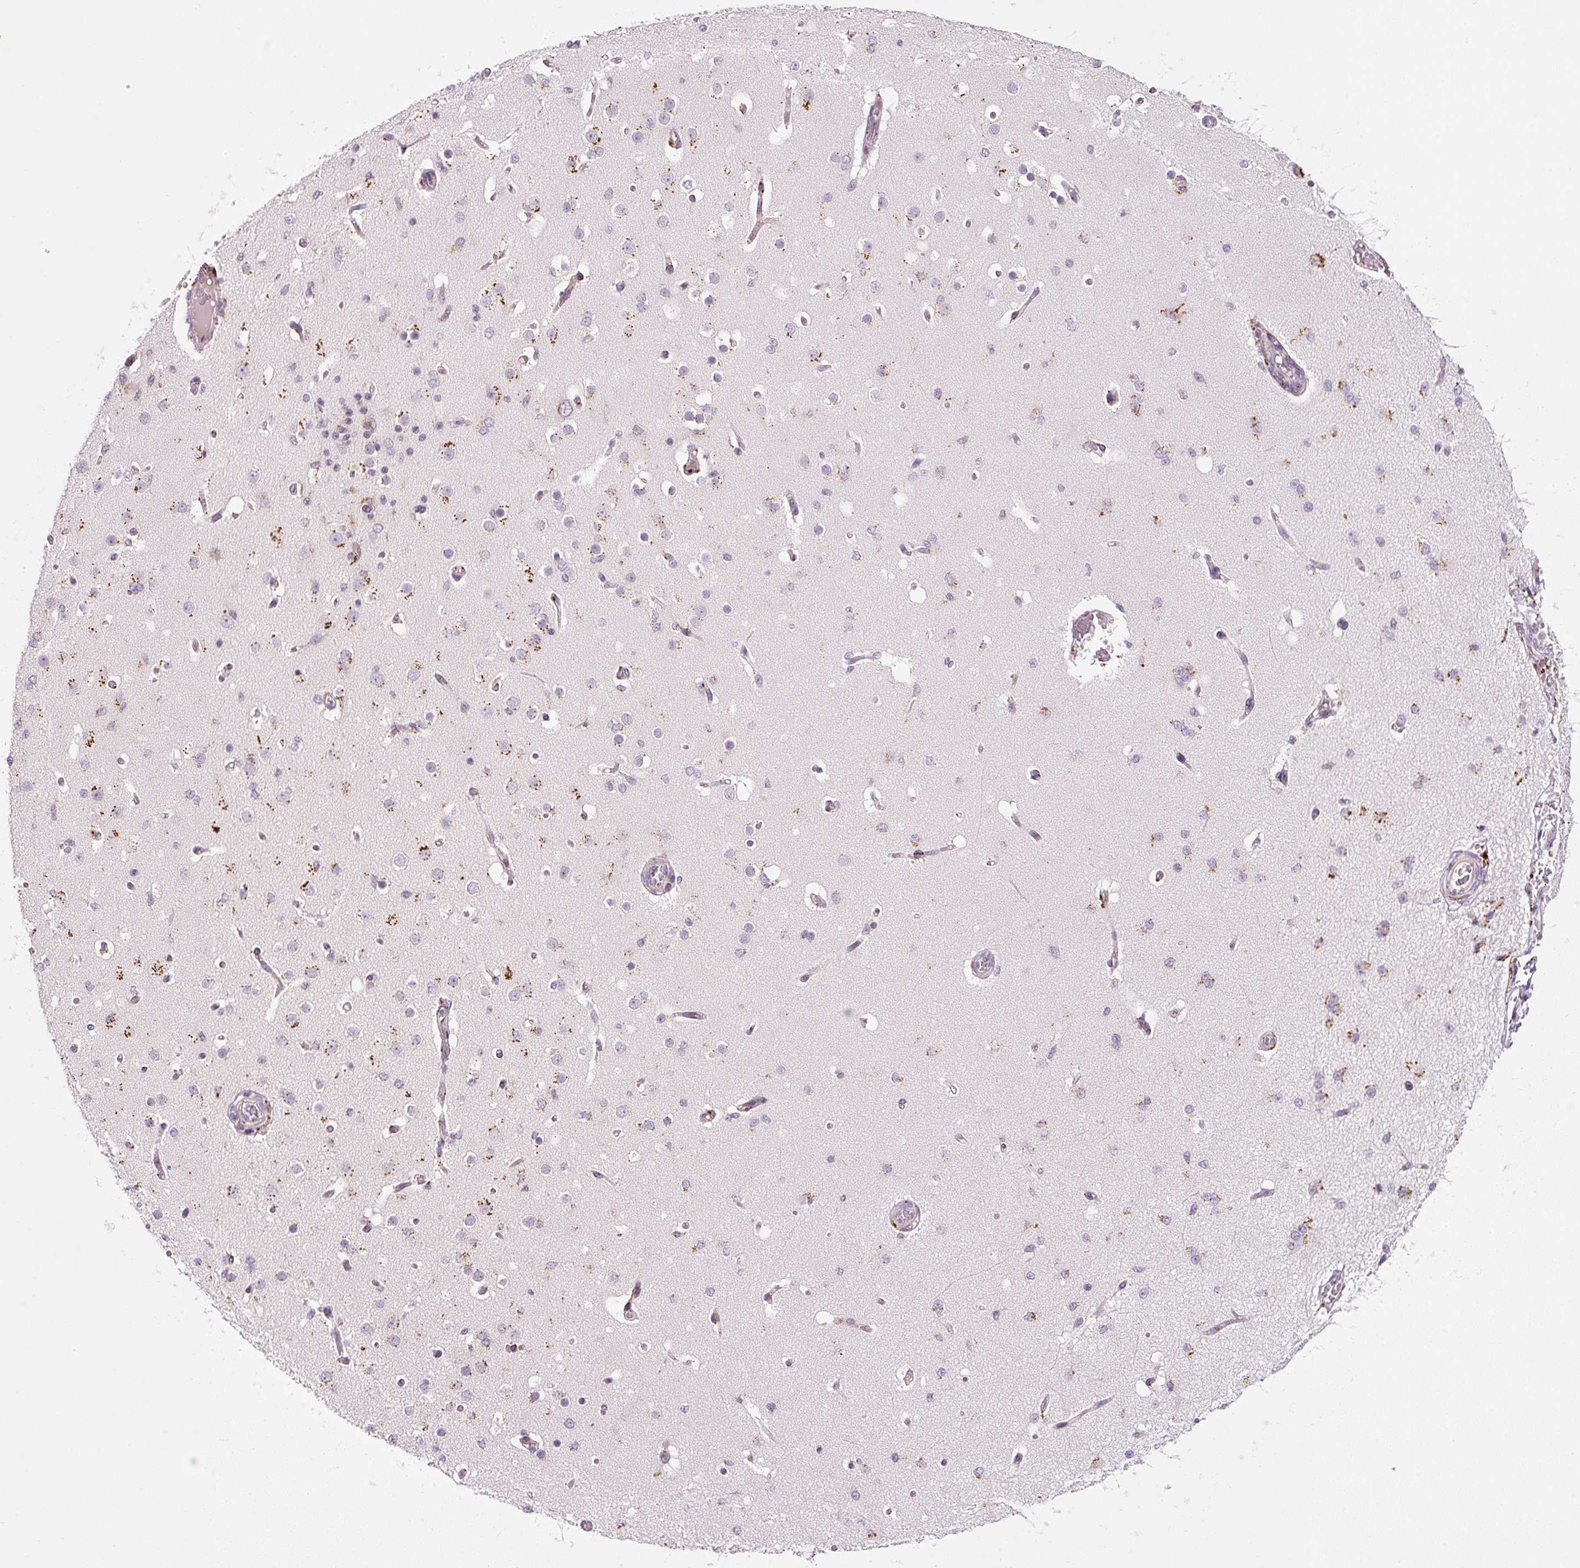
{"staining": {"intensity": "negative", "quantity": "none", "location": "none"}, "tissue": "cerebral cortex", "cell_type": "Endothelial cells", "image_type": "normal", "snomed": [{"axis": "morphology", "description": "Normal tissue, NOS"}, {"axis": "morphology", "description": "Inflammation, NOS"}, {"axis": "topography", "description": "Cerebral cortex"}], "caption": "Cerebral cortex stained for a protein using immunohistochemistry exhibits no expression endothelial cells.", "gene": "ZNF639", "patient": {"sex": "male", "age": 6}}